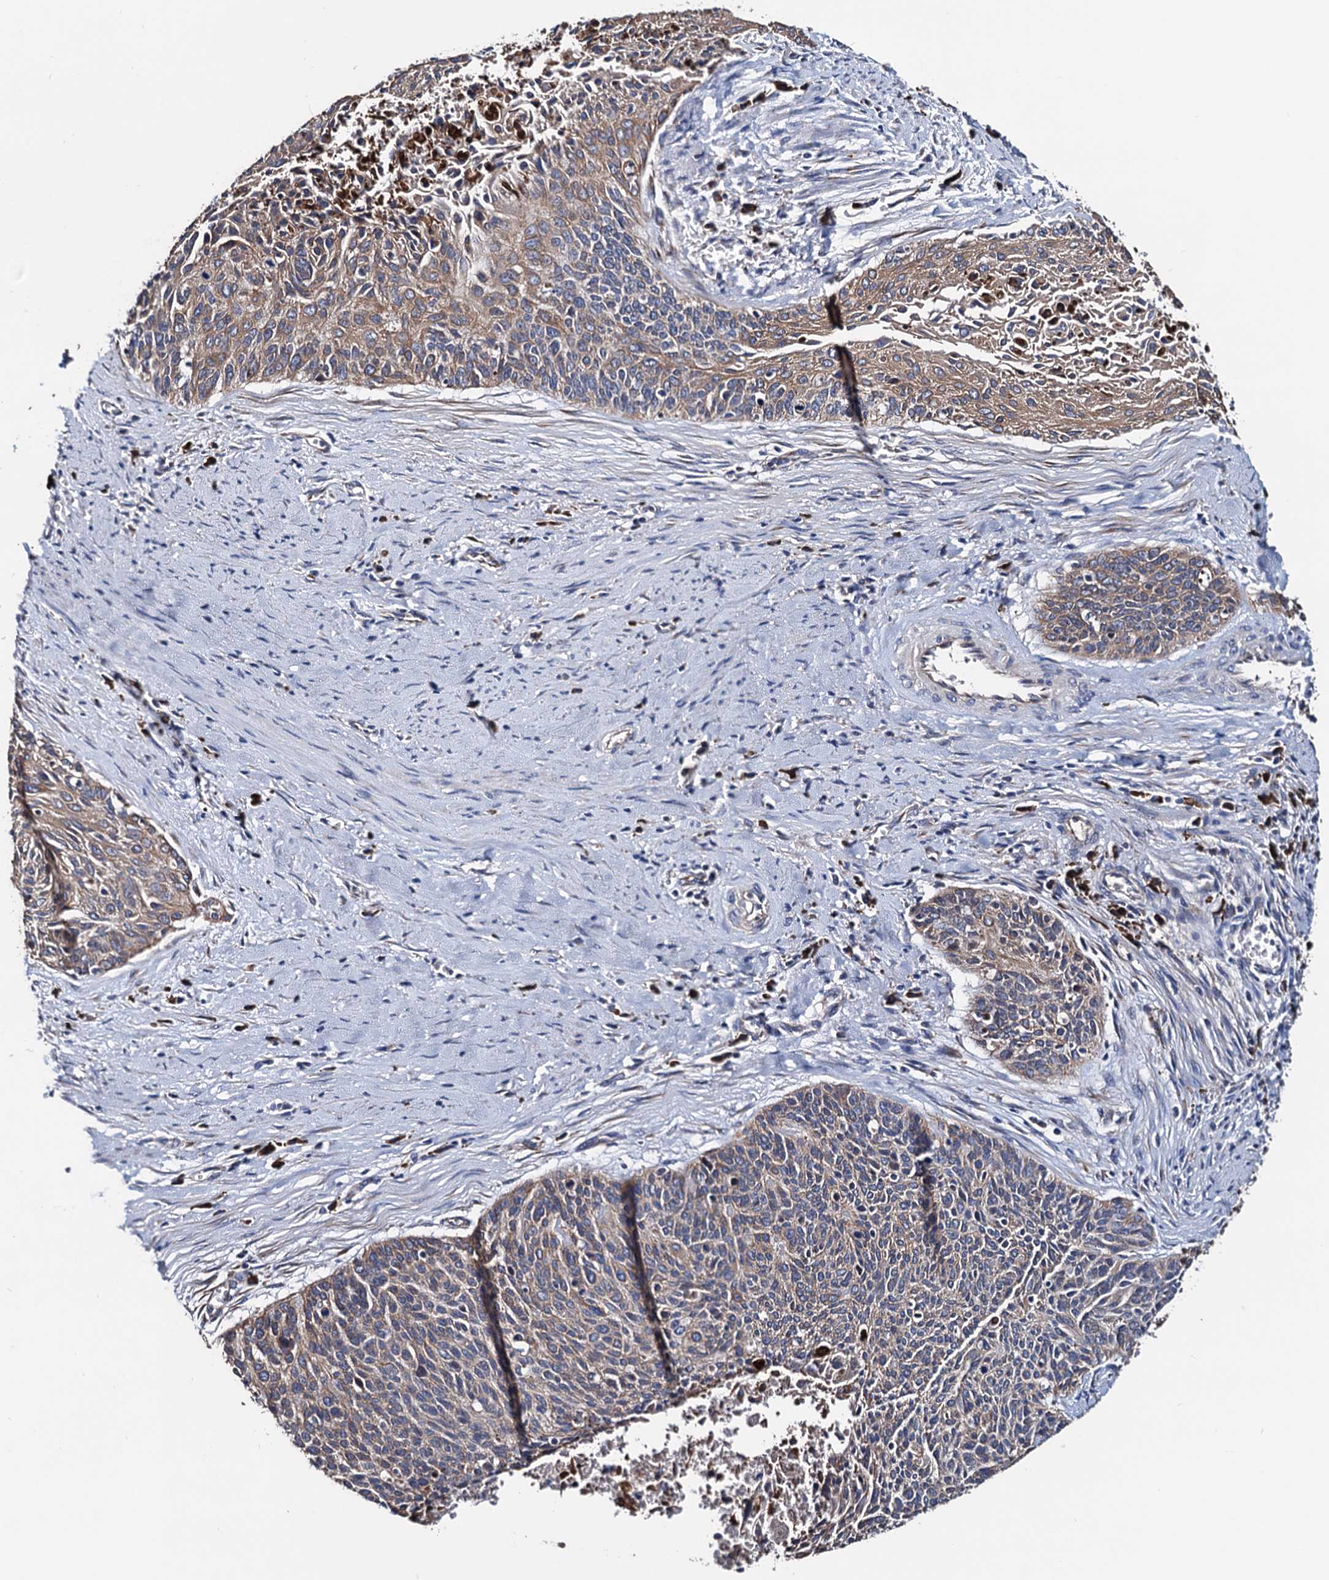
{"staining": {"intensity": "moderate", "quantity": ">75%", "location": "cytoplasmic/membranous"}, "tissue": "cervical cancer", "cell_type": "Tumor cells", "image_type": "cancer", "snomed": [{"axis": "morphology", "description": "Squamous cell carcinoma, NOS"}, {"axis": "topography", "description": "Cervix"}], "caption": "A medium amount of moderate cytoplasmic/membranous positivity is appreciated in about >75% of tumor cells in cervical cancer tissue.", "gene": "AKAP11", "patient": {"sex": "female", "age": 55}}